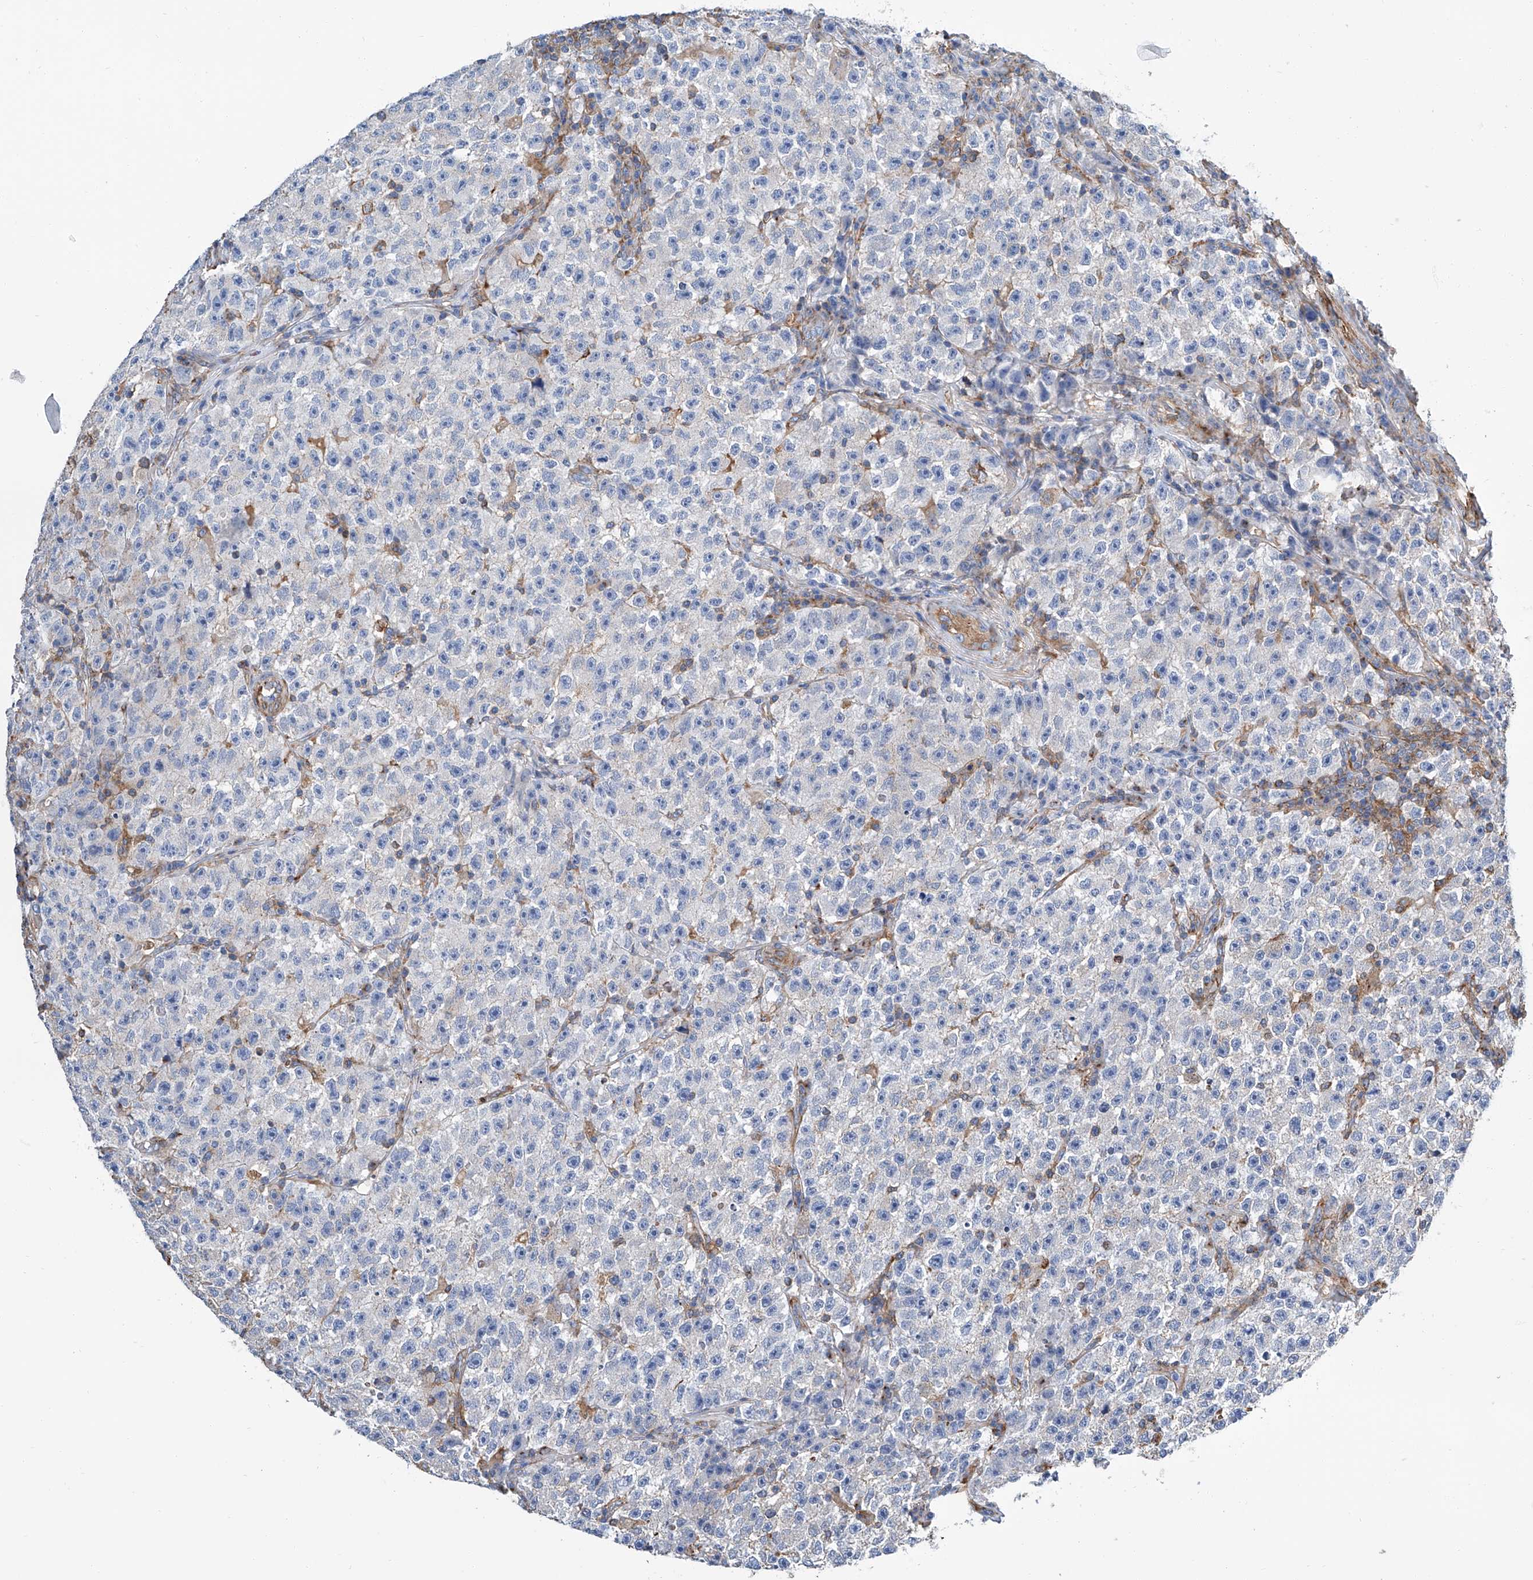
{"staining": {"intensity": "negative", "quantity": "none", "location": "none"}, "tissue": "testis cancer", "cell_type": "Tumor cells", "image_type": "cancer", "snomed": [{"axis": "morphology", "description": "Seminoma, NOS"}, {"axis": "topography", "description": "Testis"}], "caption": "Immunohistochemistry of seminoma (testis) shows no positivity in tumor cells.", "gene": "GPT", "patient": {"sex": "male", "age": 22}}